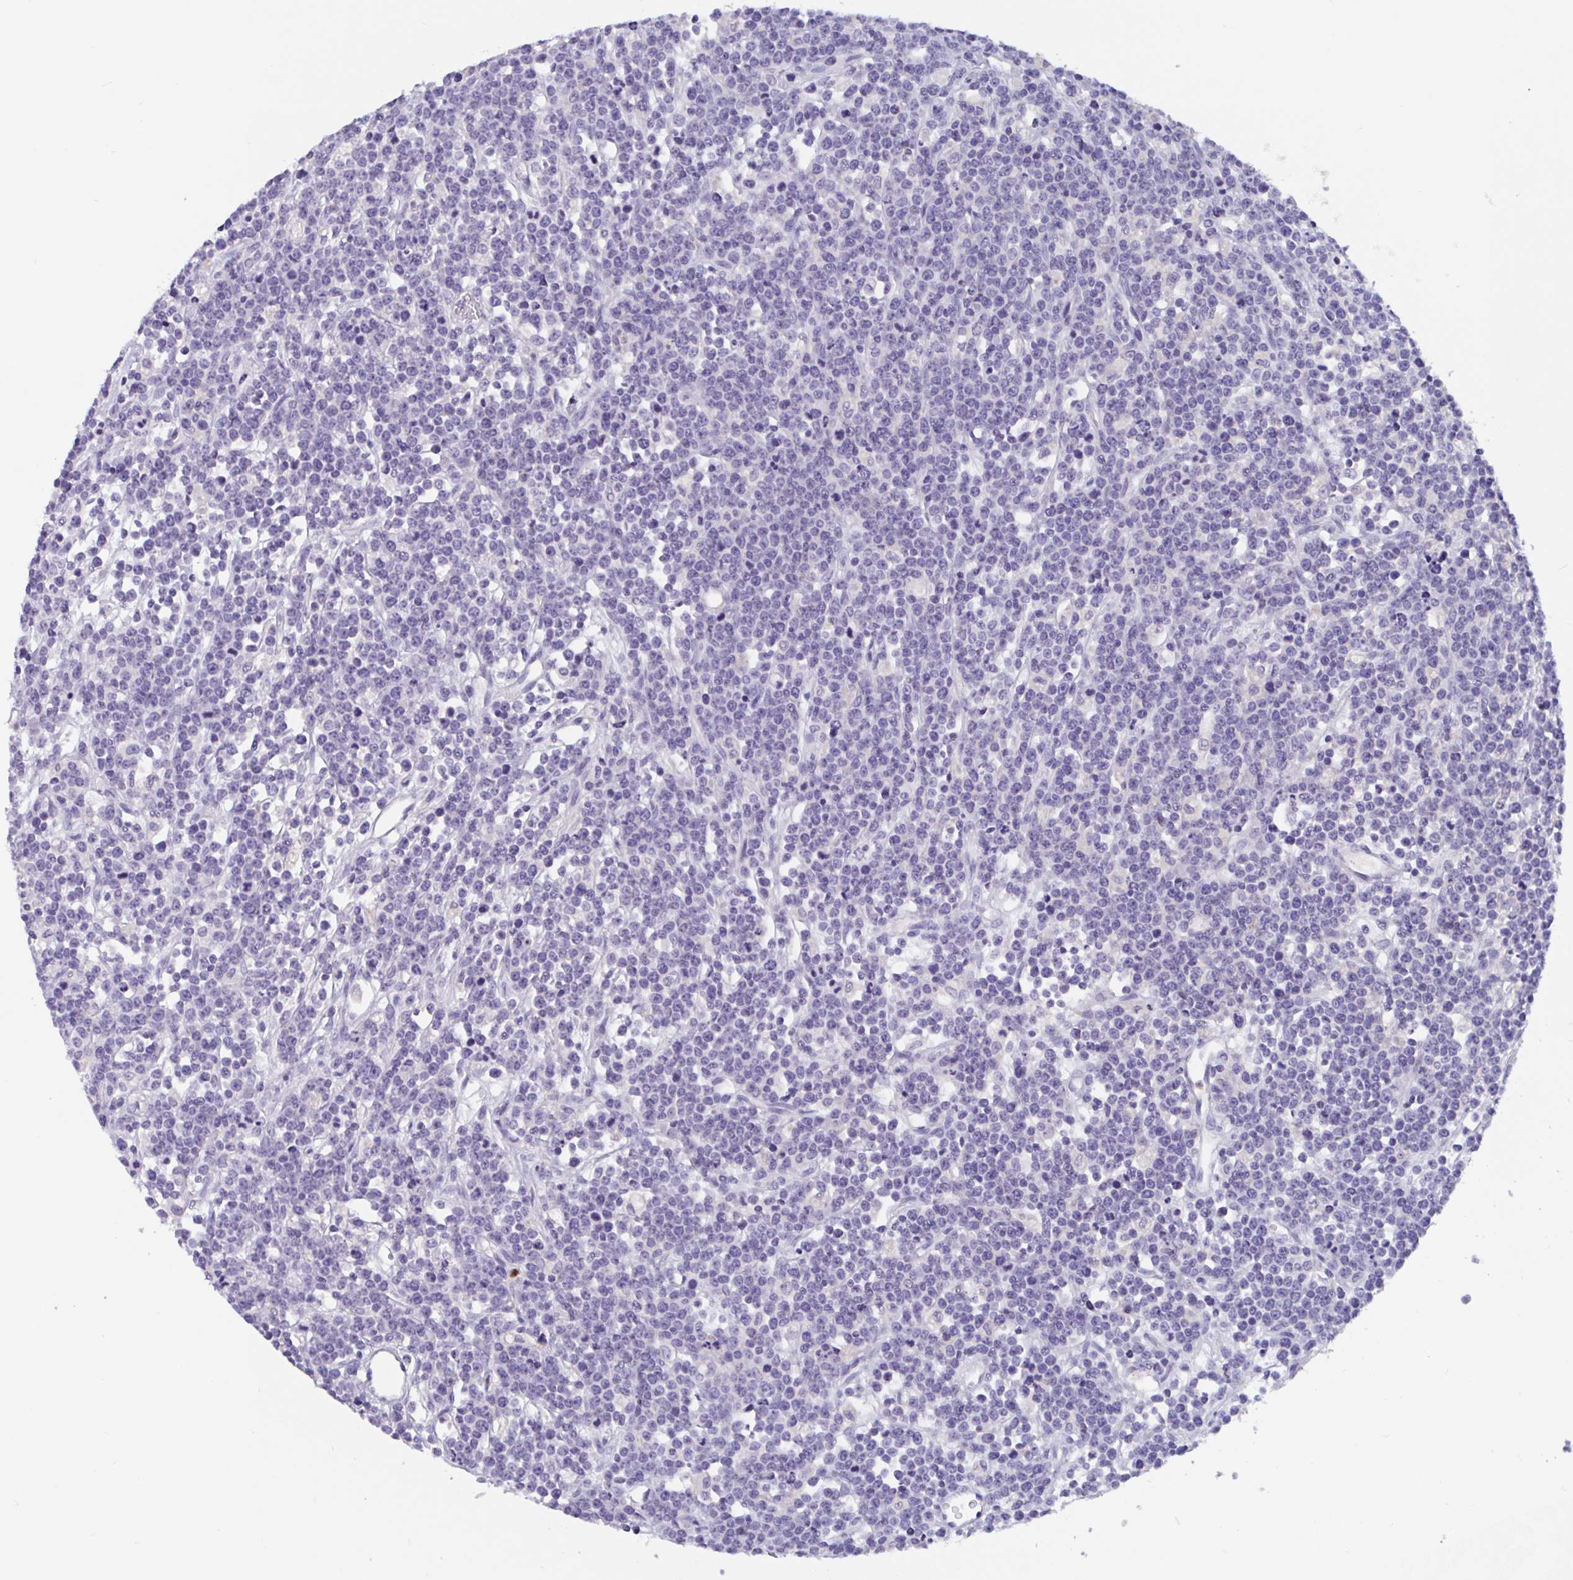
{"staining": {"intensity": "negative", "quantity": "none", "location": "none"}, "tissue": "lymphoma", "cell_type": "Tumor cells", "image_type": "cancer", "snomed": [{"axis": "morphology", "description": "Malignant lymphoma, non-Hodgkin's type, High grade"}, {"axis": "topography", "description": "Ovary"}], "caption": "Tumor cells are negative for brown protein staining in high-grade malignant lymphoma, non-Hodgkin's type.", "gene": "ZNHIT2", "patient": {"sex": "female", "age": 56}}